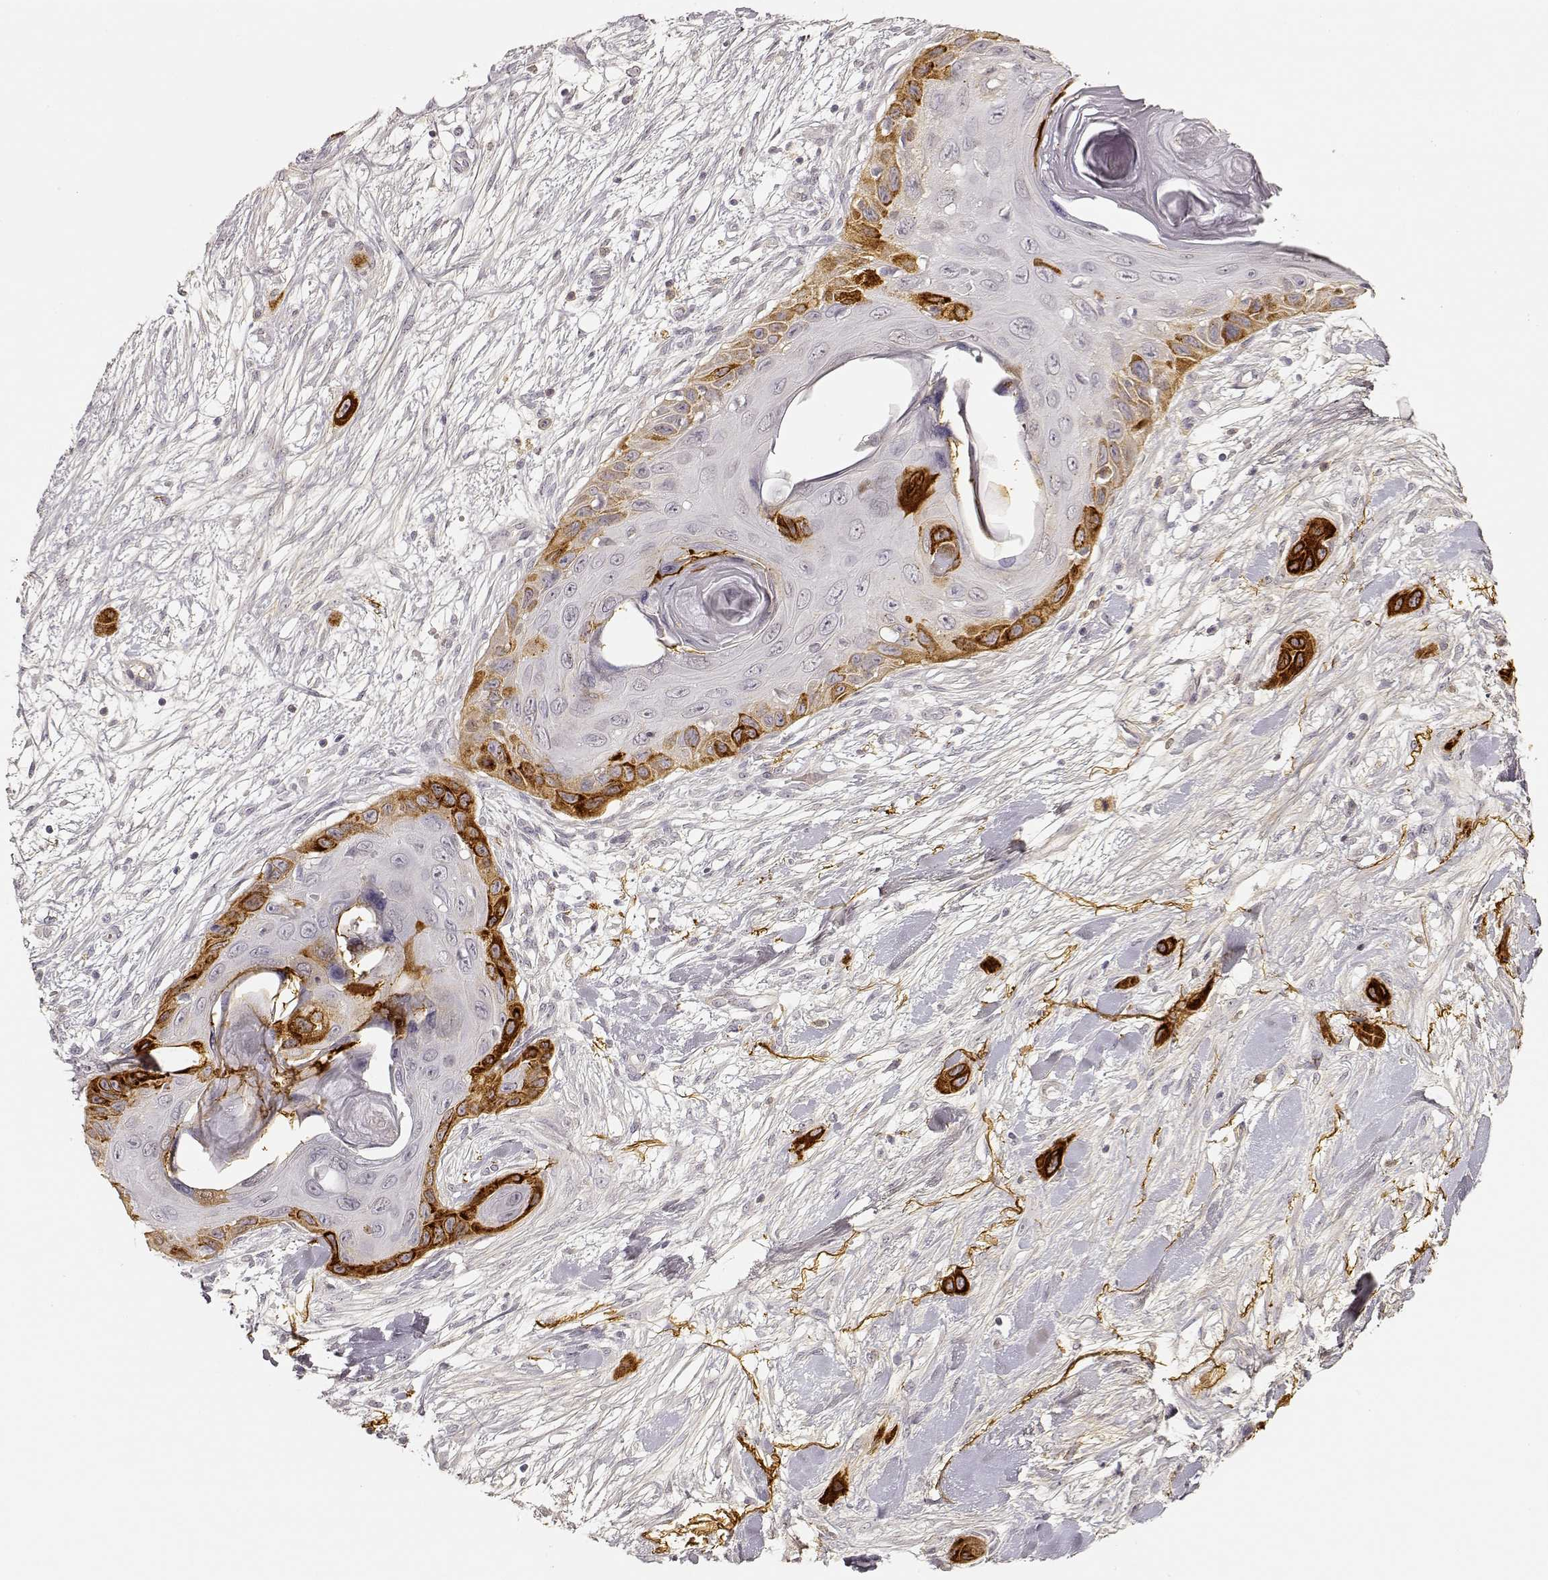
{"staining": {"intensity": "strong", "quantity": "25%-75%", "location": "cytoplasmic/membranous"}, "tissue": "skin cancer", "cell_type": "Tumor cells", "image_type": "cancer", "snomed": [{"axis": "morphology", "description": "Squamous cell carcinoma, NOS"}, {"axis": "topography", "description": "Skin"}], "caption": "IHC of squamous cell carcinoma (skin) shows high levels of strong cytoplasmic/membranous expression in about 25%-75% of tumor cells.", "gene": "LAMC2", "patient": {"sex": "male", "age": 79}}